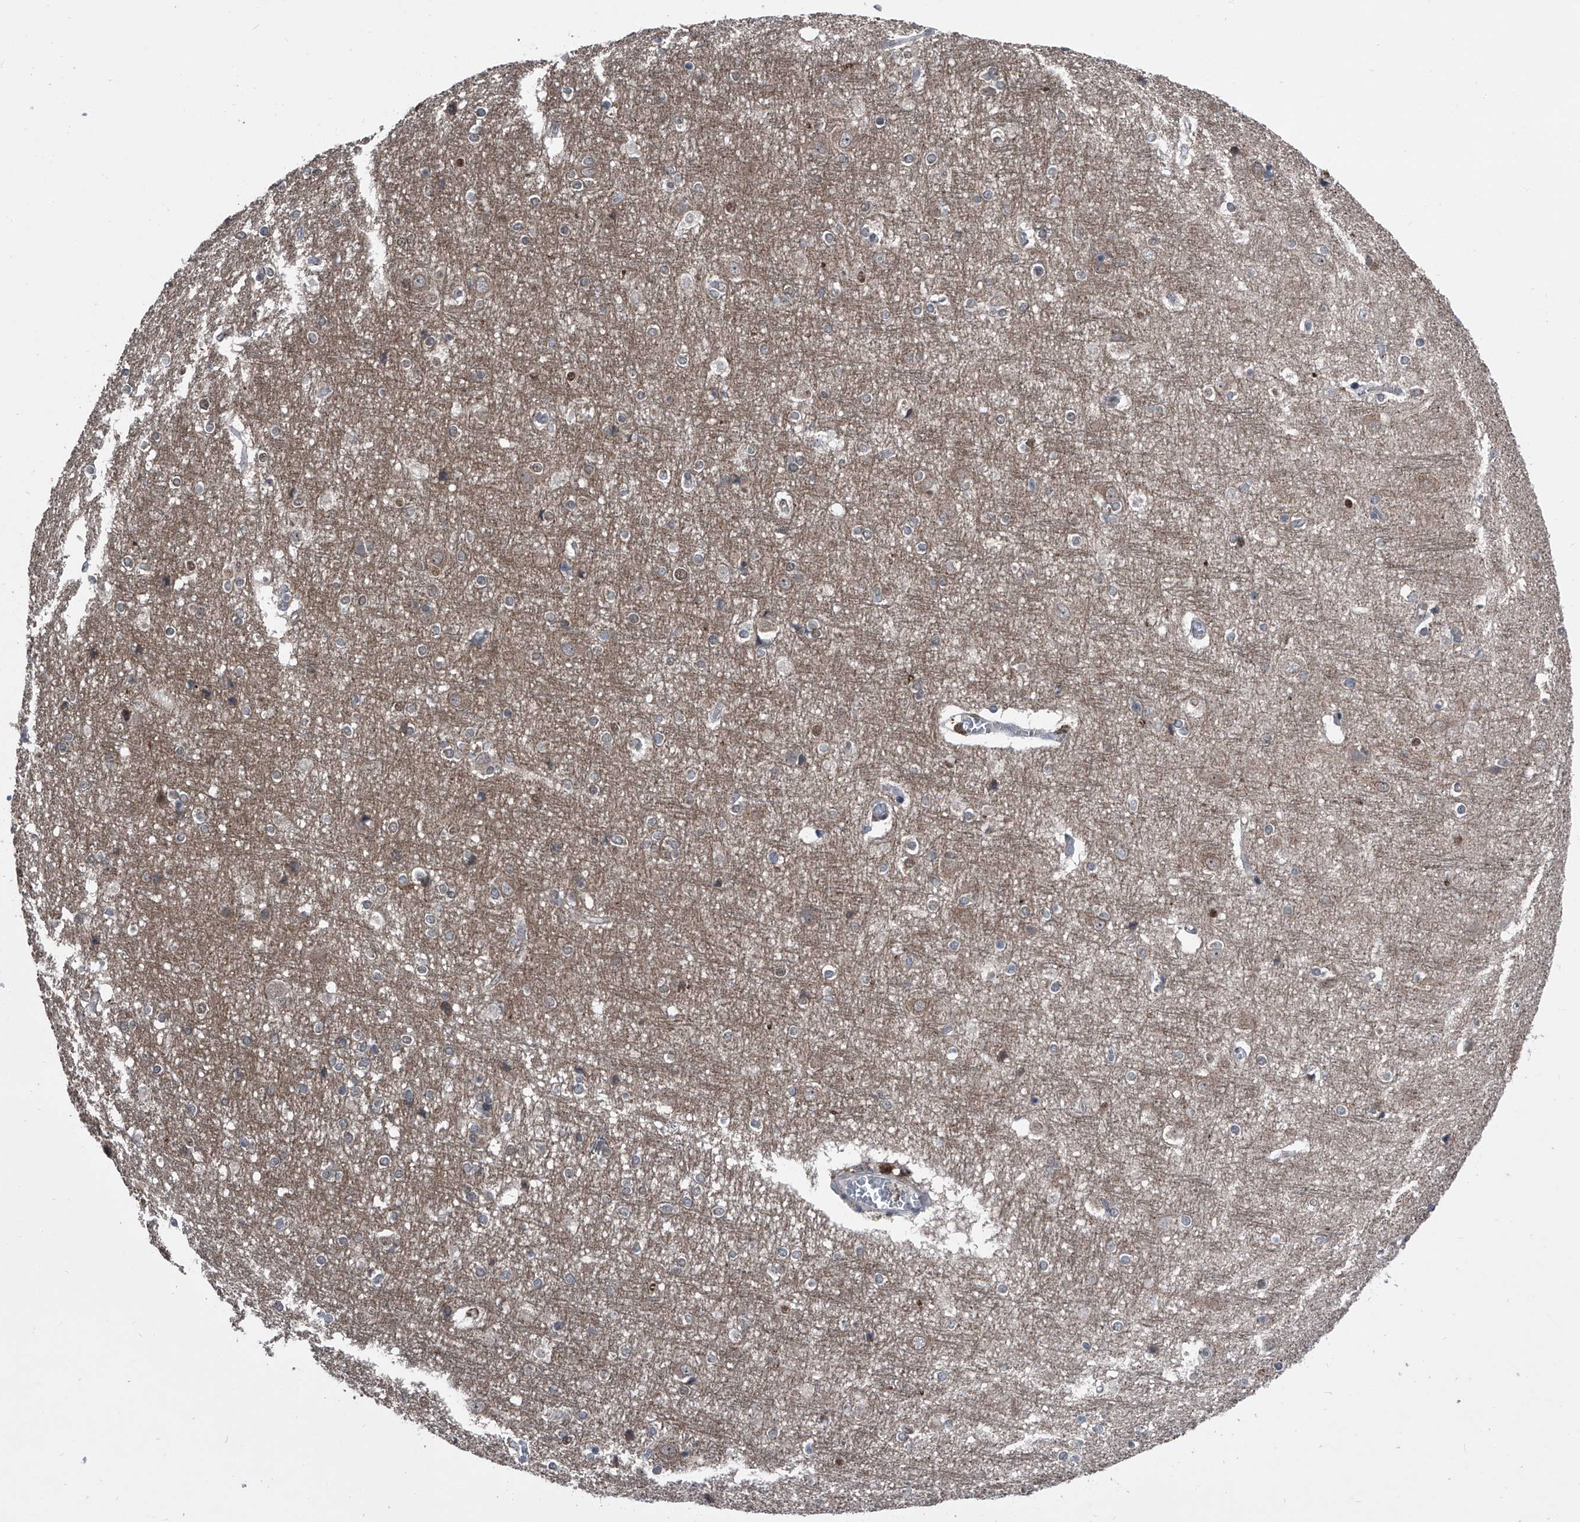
{"staining": {"intensity": "negative", "quantity": "none", "location": "none"}, "tissue": "cerebral cortex", "cell_type": "Endothelial cells", "image_type": "normal", "snomed": [{"axis": "morphology", "description": "Normal tissue, NOS"}, {"axis": "topography", "description": "Cerebral cortex"}], "caption": "Endothelial cells are negative for brown protein staining in unremarkable cerebral cortex.", "gene": "PIP5K1A", "patient": {"sex": "male", "age": 54}}